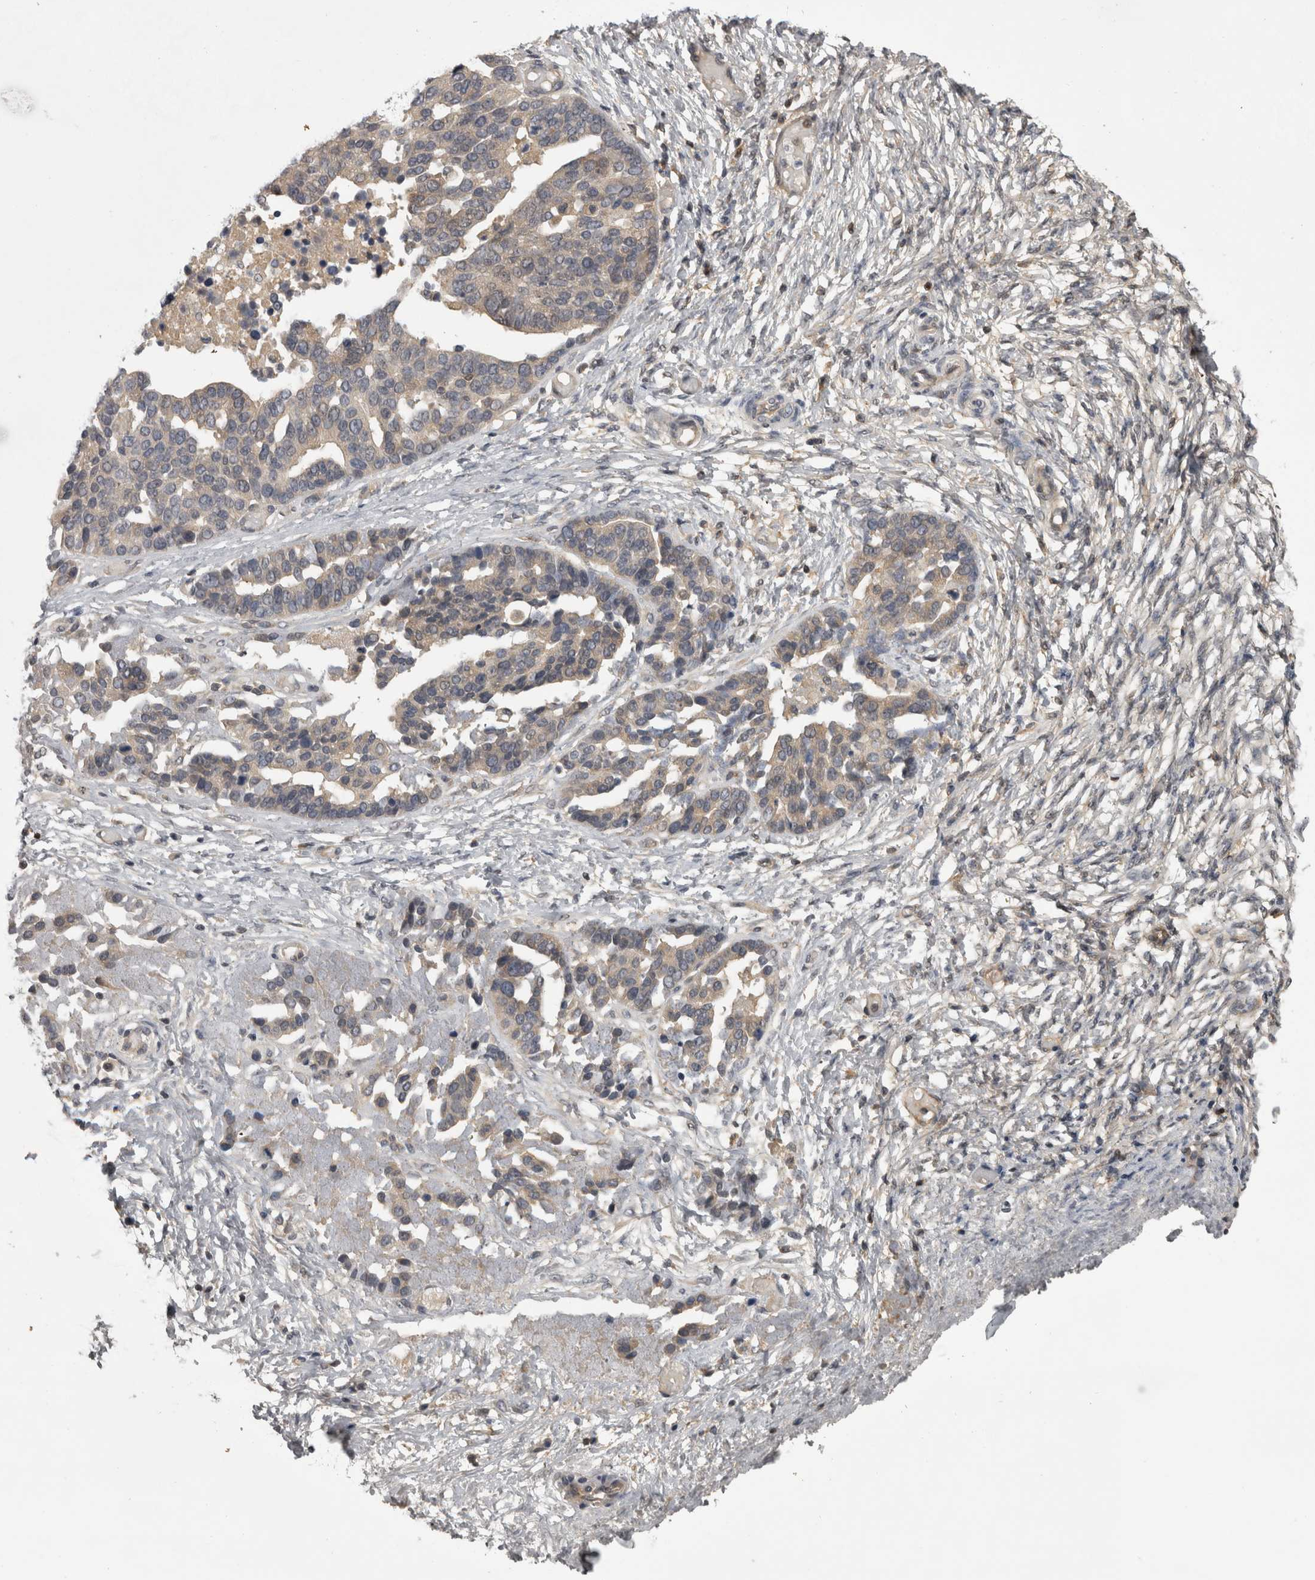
{"staining": {"intensity": "weak", "quantity": "25%-75%", "location": "cytoplasmic/membranous"}, "tissue": "ovarian cancer", "cell_type": "Tumor cells", "image_type": "cancer", "snomed": [{"axis": "morphology", "description": "Cystadenocarcinoma, serous, NOS"}, {"axis": "topography", "description": "Ovary"}], "caption": "Human ovarian serous cystadenocarcinoma stained for a protein (brown) displays weak cytoplasmic/membranous positive staining in approximately 25%-75% of tumor cells.", "gene": "APRT", "patient": {"sex": "female", "age": 44}}